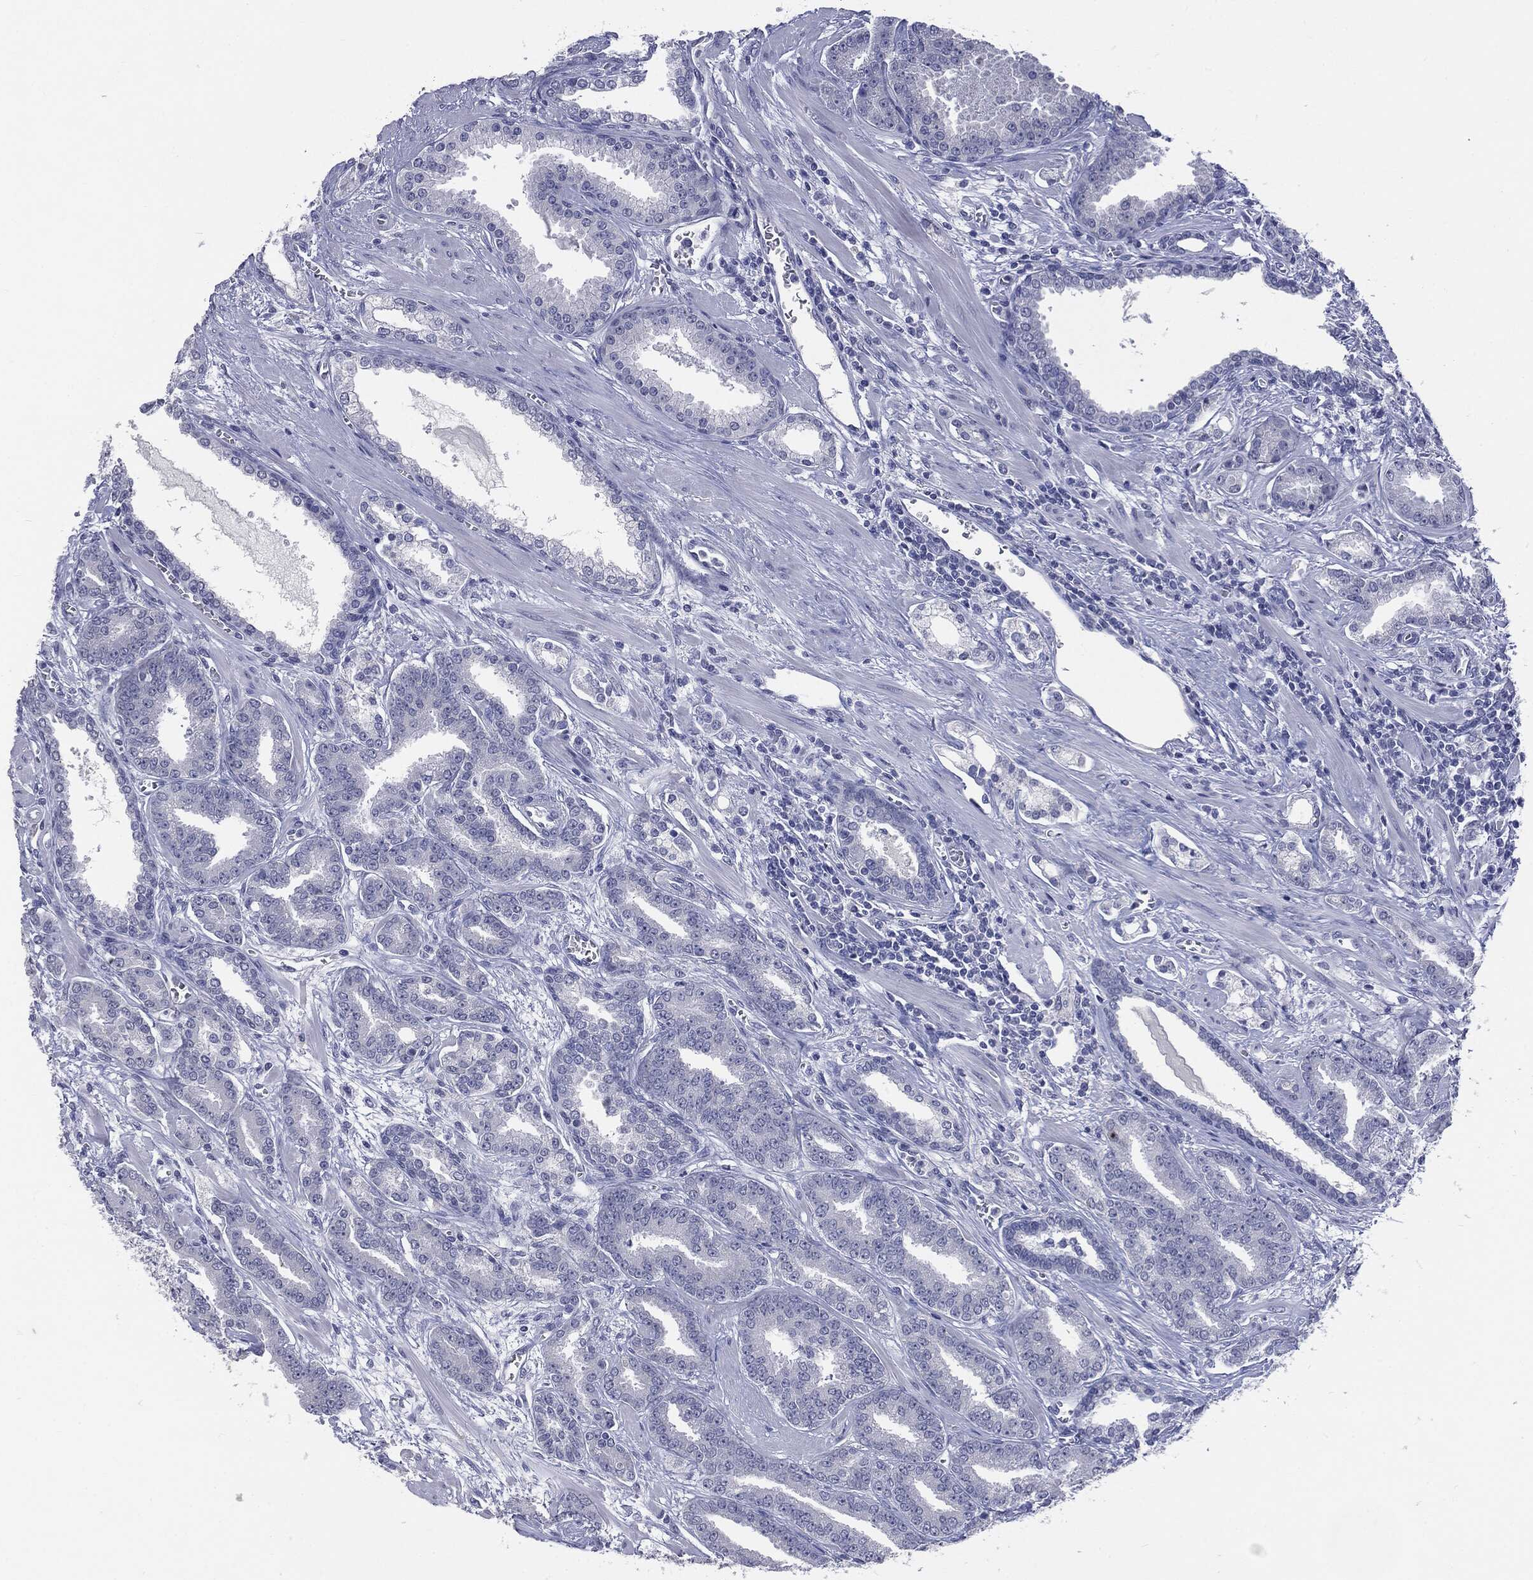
{"staining": {"intensity": "negative", "quantity": "none", "location": "none"}, "tissue": "prostate cancer", "cell_type": "Tumor cells", "image_type": "cancer", "snomed": [{"axis": "morphology", "description": "Adenocarcinoma, High grade"}, {"axis": "topography", "description": "Prostate"}], "caption": "This histopathology image is of prostate cancer (high-grade adenocarcinoma) stained with IHC to label a protein in brown with the nuclei are counter-stained blue. There is no positivity in tumor cells. Brightfield microscopy of immunohistochemistry stained with DAB (brown) and hematoxylin (blue), captured at high magnification.", "gene": "TSHB", "patient": {"sex": "male", "age": 60}}